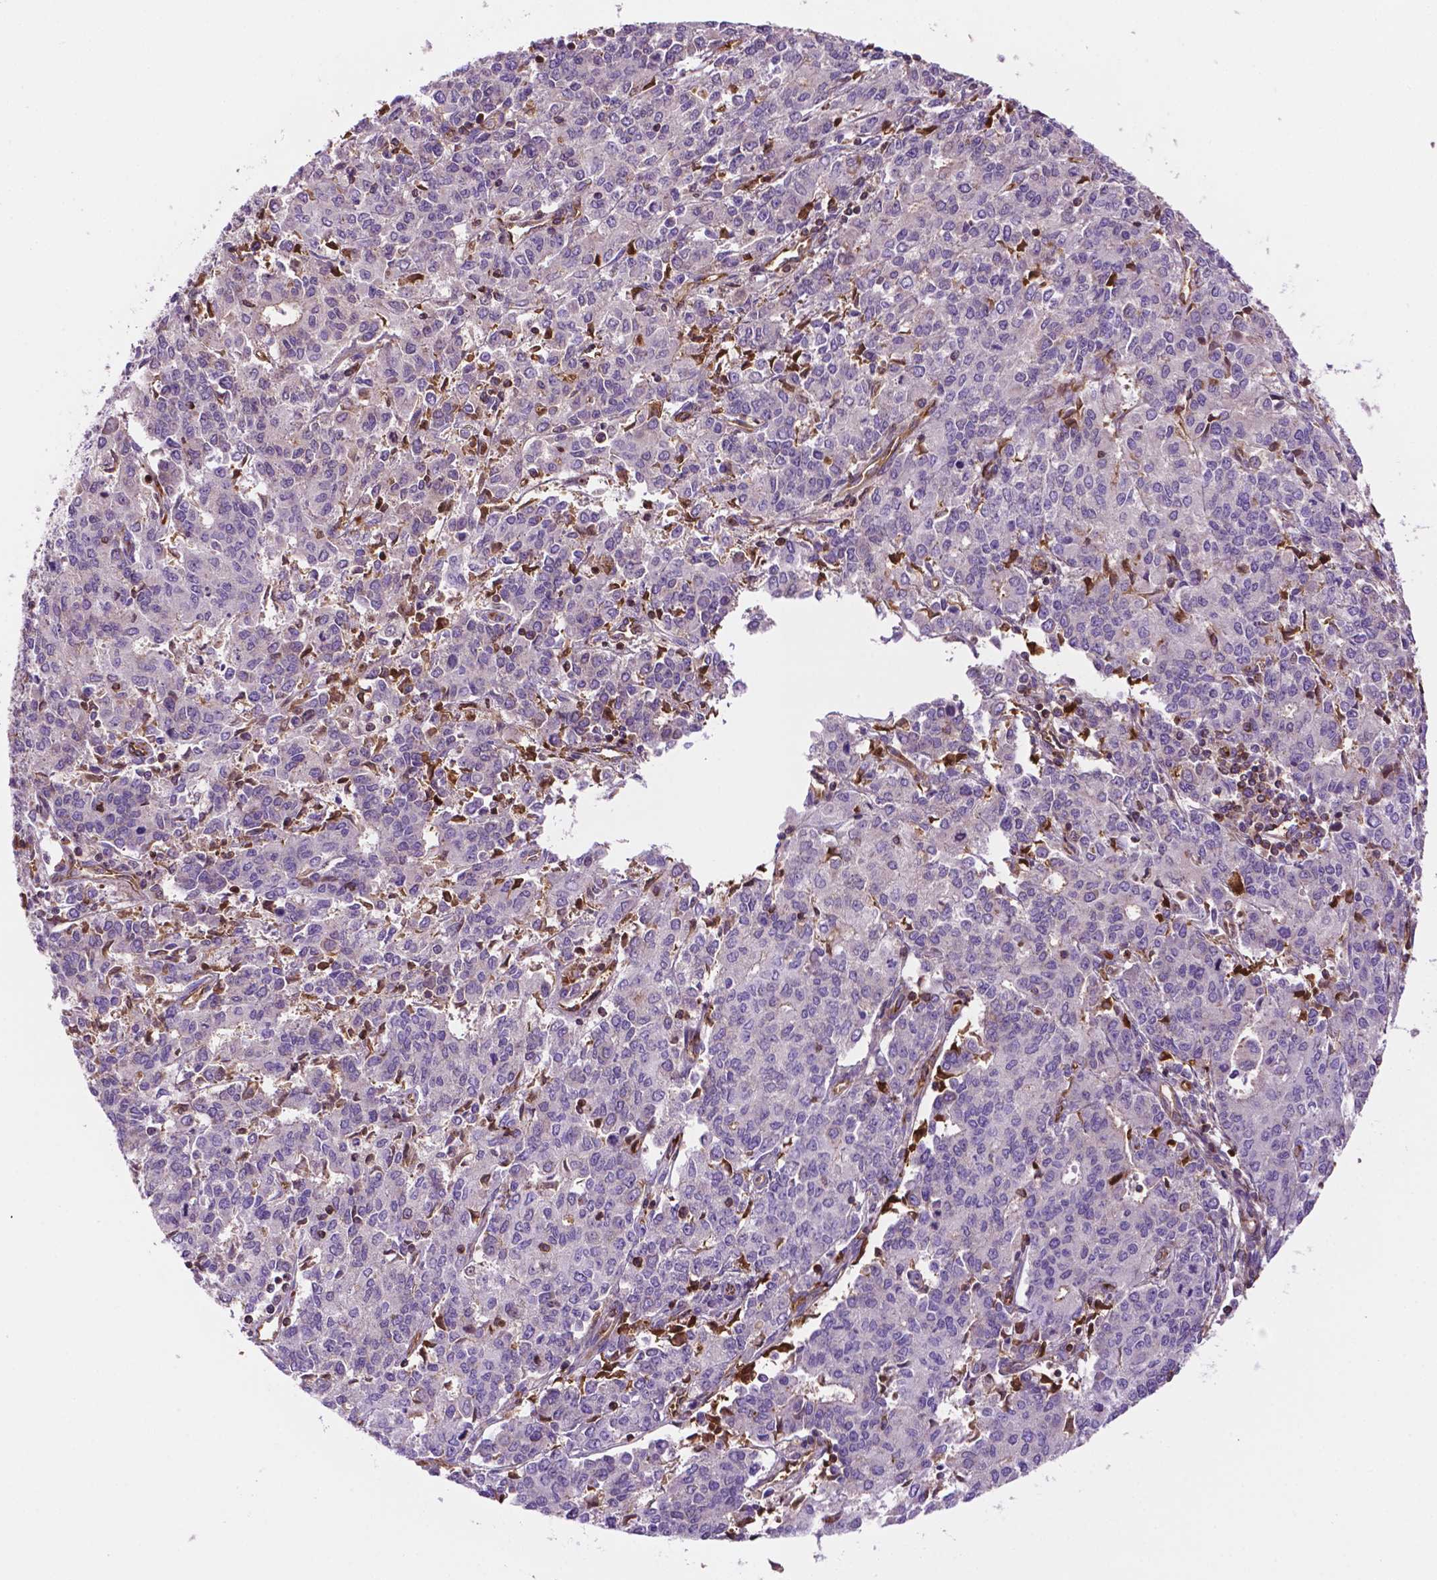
{"staining": {"intensity": "negative", "quantity": "none", "location": "none"}, "tissue": "endometrial cancer", "cell_type": "Tumor cells", "image_type": "cancer", "snomed": [{"axis": "morphology", "description": "Adenocarcinoma, NOS"}, {"axis": "topography", "description": "Endometrium"}], "caption": "Immunohistochemical staining of endometrial cancer shows no significant positivity in tumor cells.", "gene": "DCN", "patient": {"sex": "female", "age": 50}}